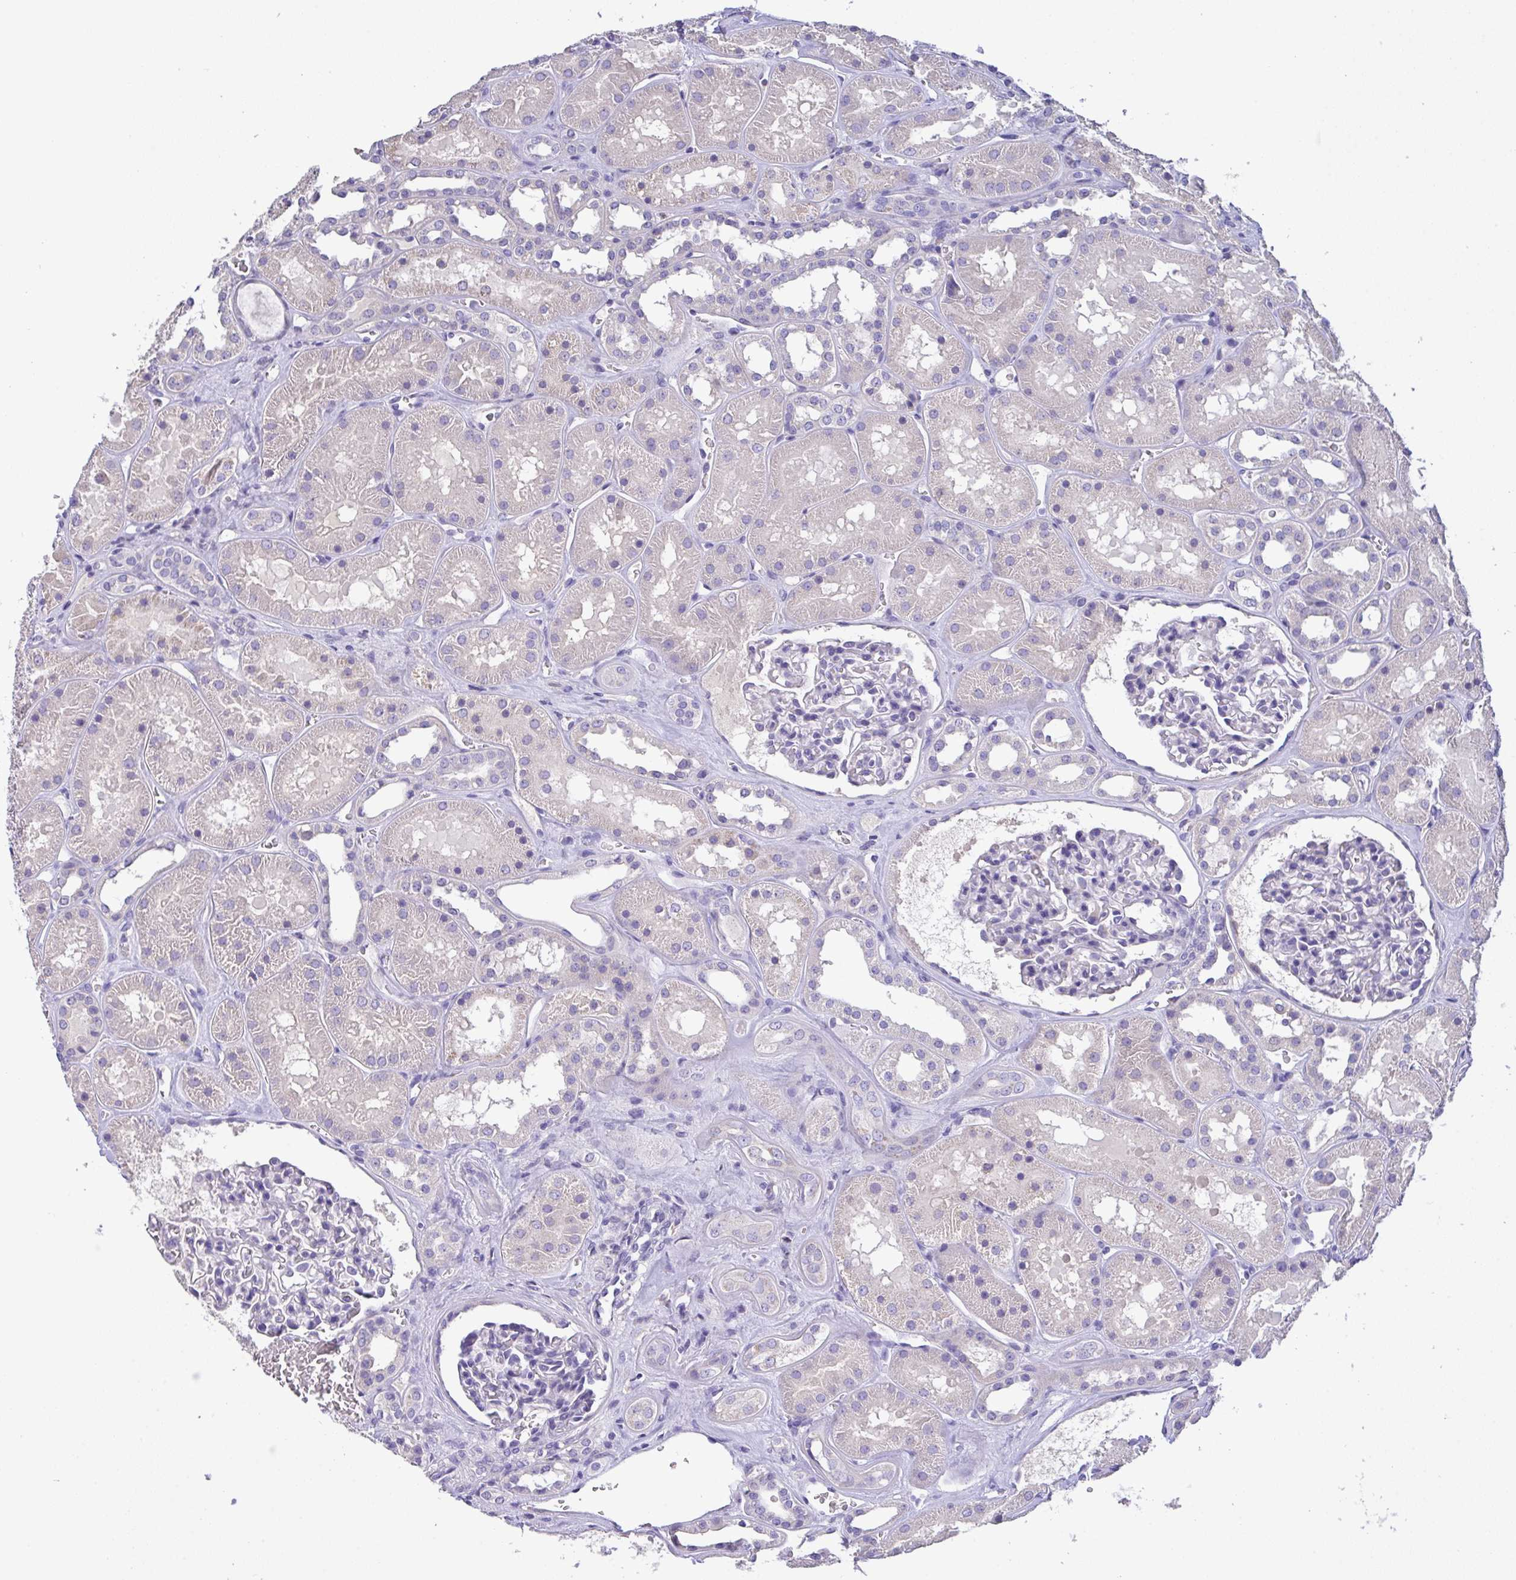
{"staining": {"intensity": "negative", "quantity": "none", "location": "none"}, "tissue": "kidney", "cell_type": "Cells in glomeruli", "image_type": "normal", "snomed": [{"axis": "morphology", "description": "Normal tissue, NOS"}, {"axis": "topography", "description": "Kidney"}], "caption": "Immunohistochemistry of benign human kidney reveals no positivity in cells in glomeruli.", "gene": "CA10", "patient": {"sex": "female", "age": 41}}